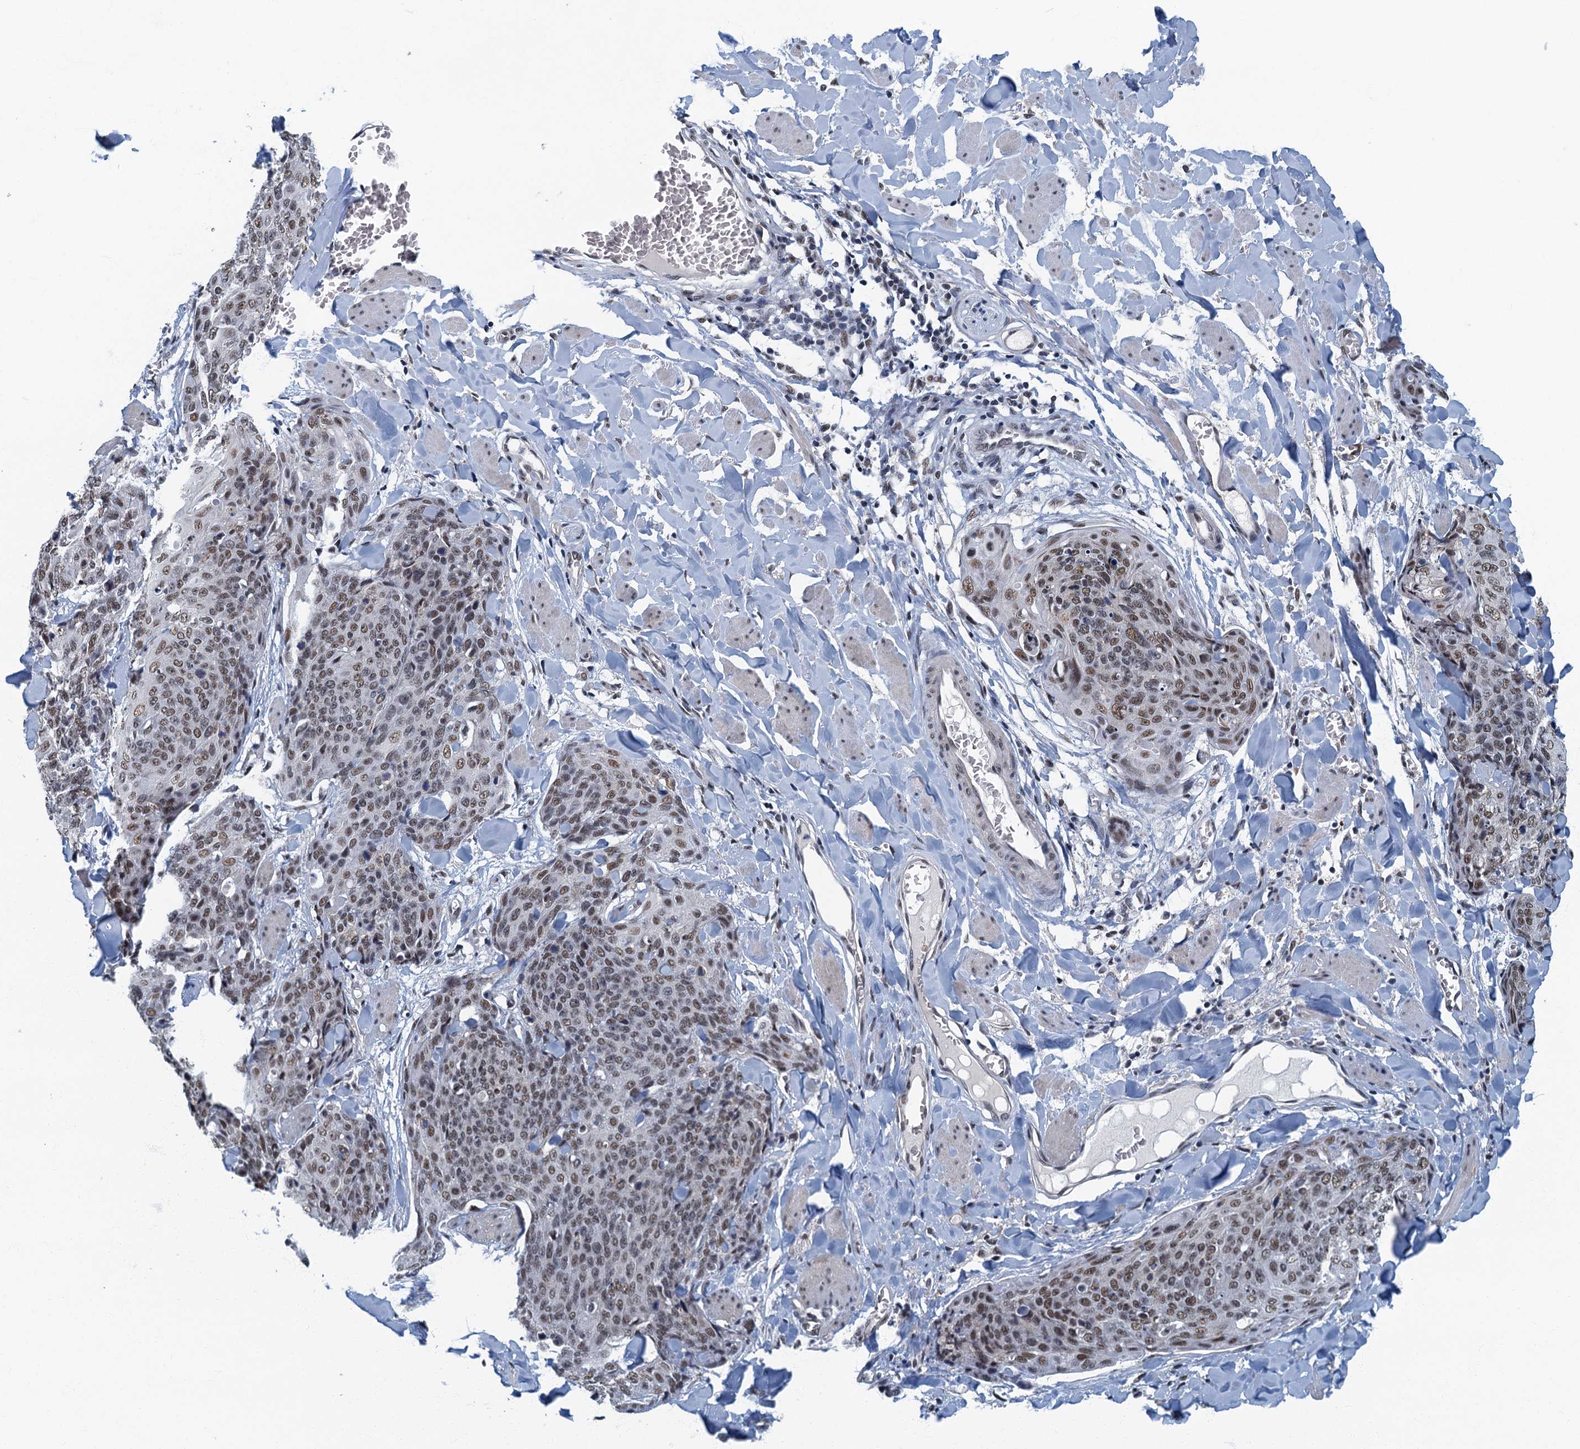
{"staining": {"intensity": "moderate", "quantity": ">75%", "location": "nuclear"}, "tissue": "skin cancer", "cell_type": "Tumor cells", "image_type": "cancer", "snomed": [{"axis": "morphology", "description": "Squamous cell carcinoma, NOS"}, {"axis": "topography", "description": "Skin"}, {"axis": "topography", "description": "Vulva"}], "caption": "Squamous cell carcinoma (skin) stained for a protein (brown) reveals moderate nuclear positive staining in approximately >75% of tumor cells.", "gene": "GADL1", "patient": {"sex": "female", "age": 85}}